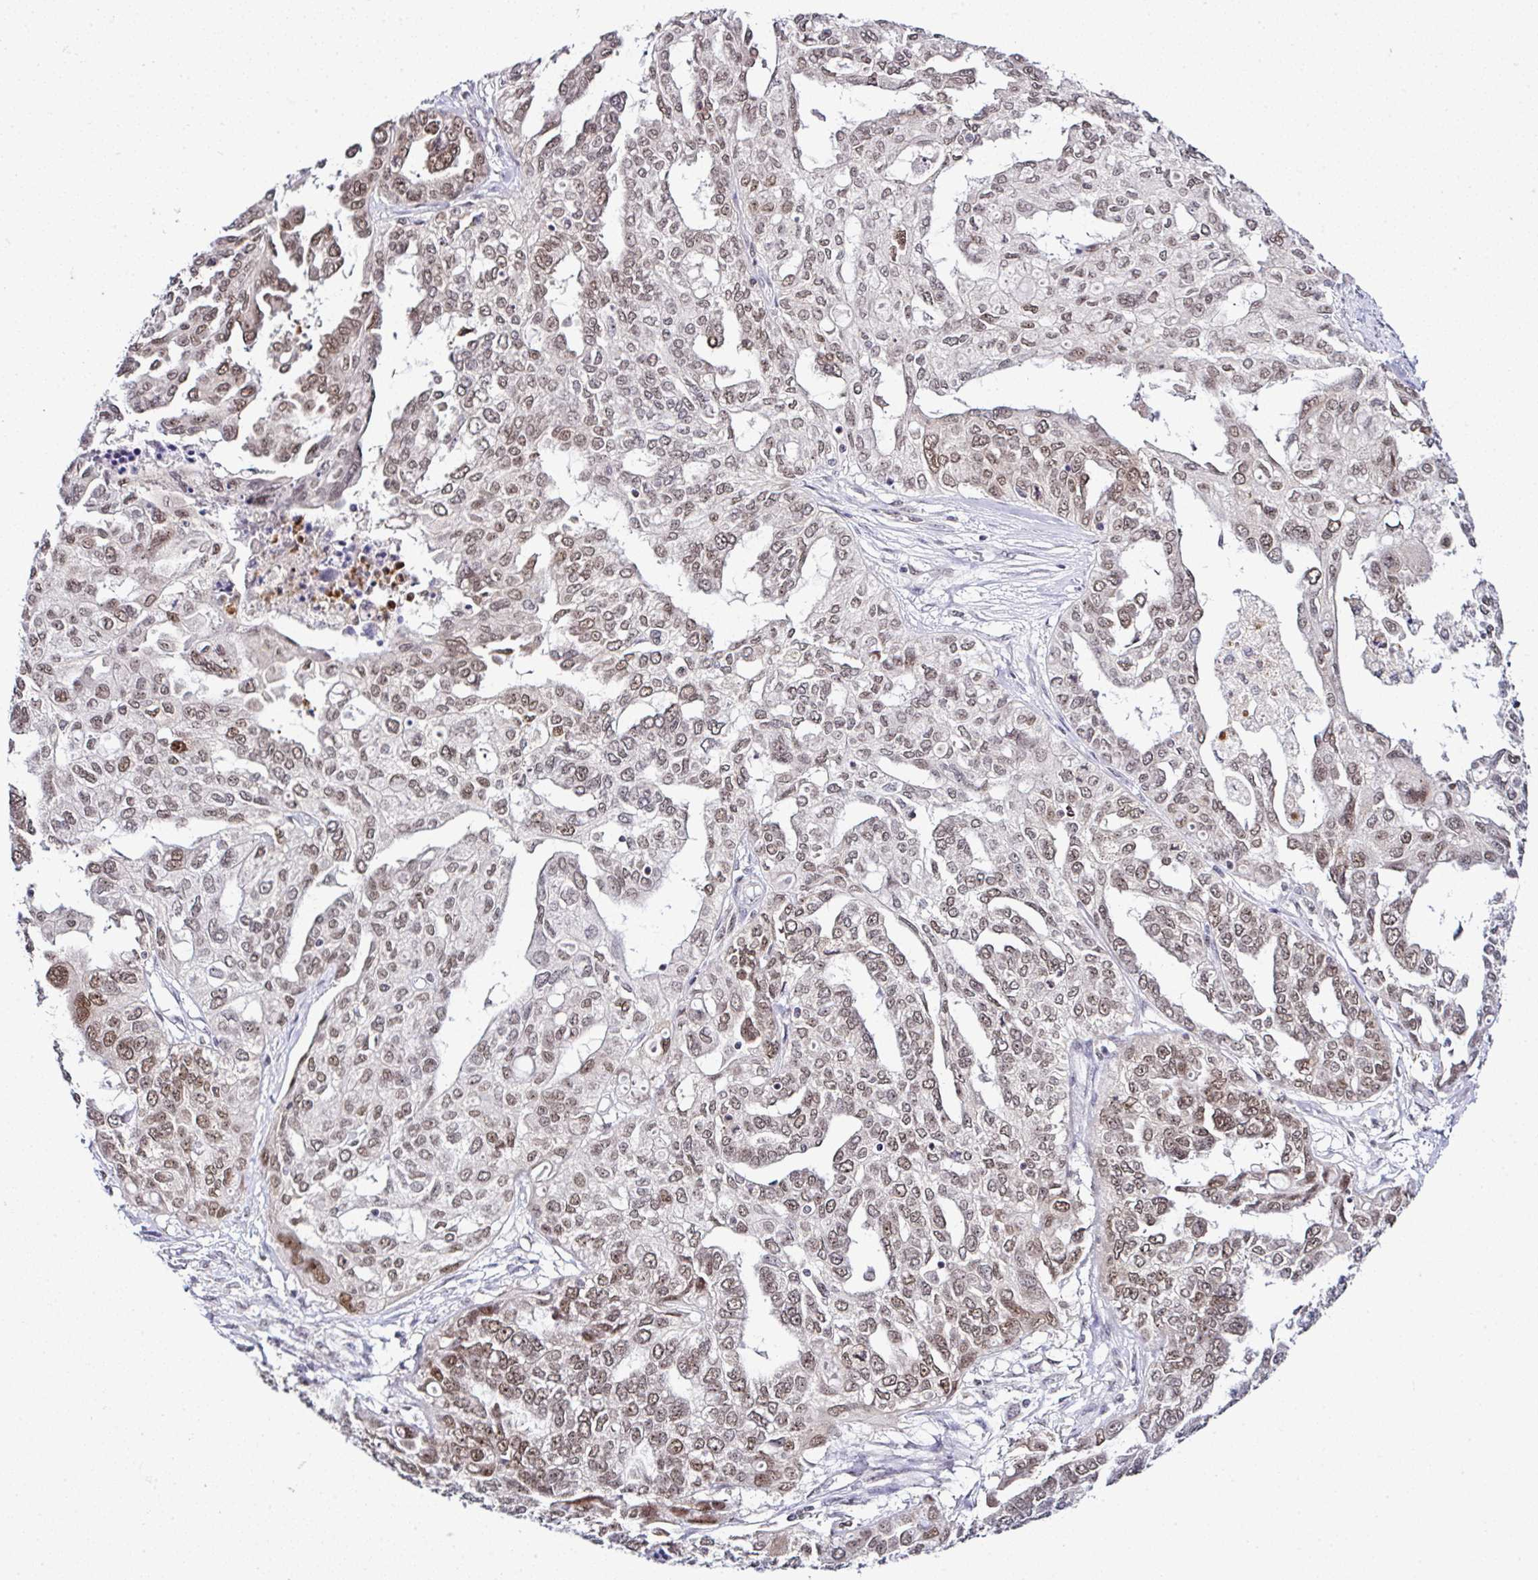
{"staining": {"intensity": "moderate", "quantity": ">75%", "location": "nuclear"}, "tissue": "ovarian cancer", "cell_type": "Tumor cells", "image_type": "cancer", "snomed": [{"axis": "morphology", "description": "Cystadenocarcinoma, serous, NOS"}, {"axis": "topography", "description": "Ovary"}], "caption": "Brown immunohistochemical staining in human ovarian serous cystadenocarcinoma exhibits moderate nuclear staining in about >75% of tumor cells. Ihc stains the protein in brown and the nuclei are stained blue.", "gene": "PTPN2", "patient": {"sex": "female", "age": 53}}